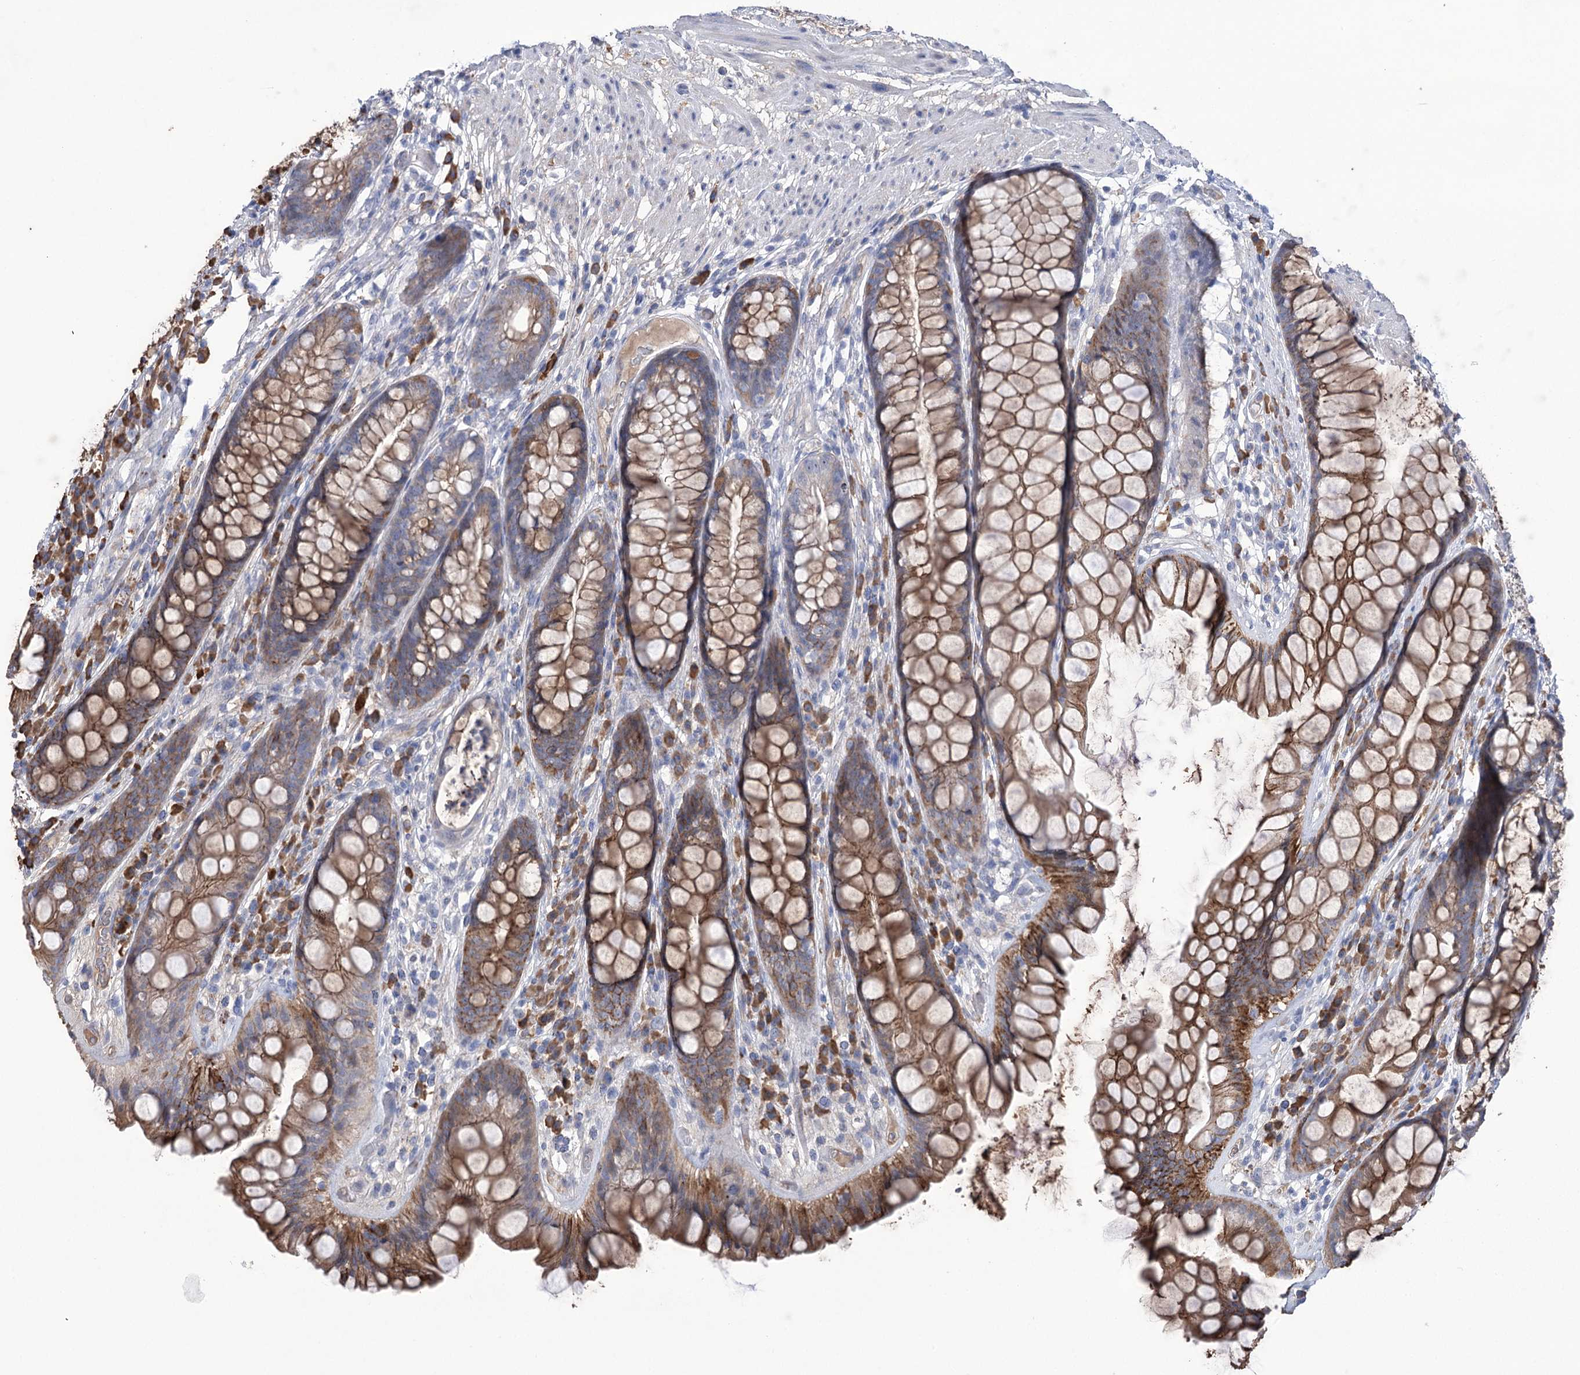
{"staining": {"intensity": "moderate", "quantity": ">75%", "location": "cytoplasmic/membranous"}, "tissue": "rectum", "cell_type": "Glandular cells", "image_type": "normal", "snomed": [{"axis": "morphology", "description": "Normal tissue, NOS"}, {"axis": "topography", "description": "Rectum"}], "caption": "Moderate cytoplasmic/membranous positivity is present in about >75% of glandular cells in unremarkable rectum.", "gene": "CEP164", "patient": {"sex": "male", "age": 74}}